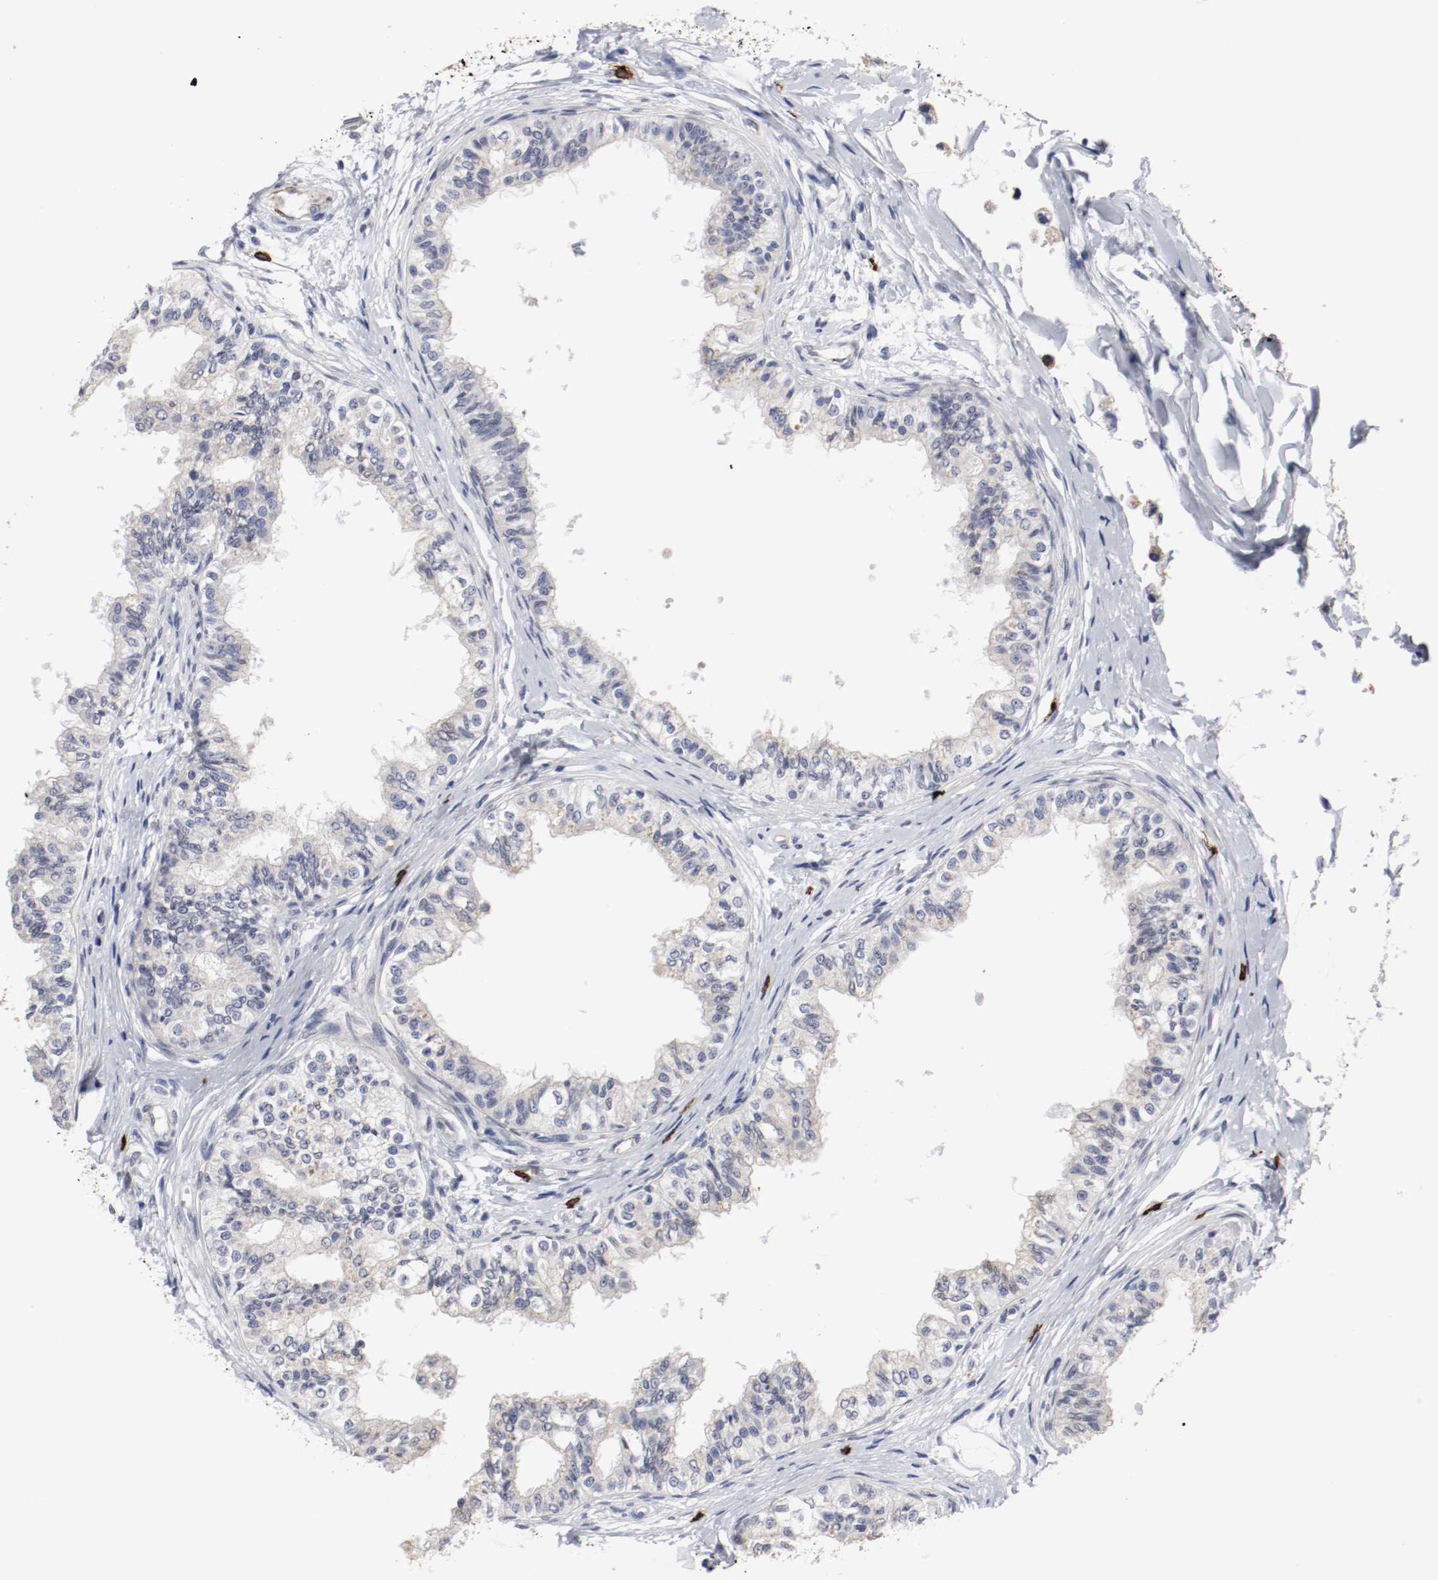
{"staining": {"intensity": "weak", "quantity": "25%-75%", "location": "cytoplasmic/membranous"}, "tissue": "epididymis", "cell_type": "Glandular cells", "image_type": "normal", "snomed": [{"axis": "morphology", "description": "Normal tissue, NOS"}, {"axis": "morphology", "description": "Adenocarcinoma, metastatic, NOS"}, {"axis": "topography", "description": "Testis"}, {"axis": "topography", "description": "Epididymis"}], "caption": "Glandular cells exhibit low levels of weak cytoplasmic/membranous staining in approximately 25%-75% of cells in unremarkable epididymis.", "gene": "KIT", "patient": {"sex": "male", "age": 26}}